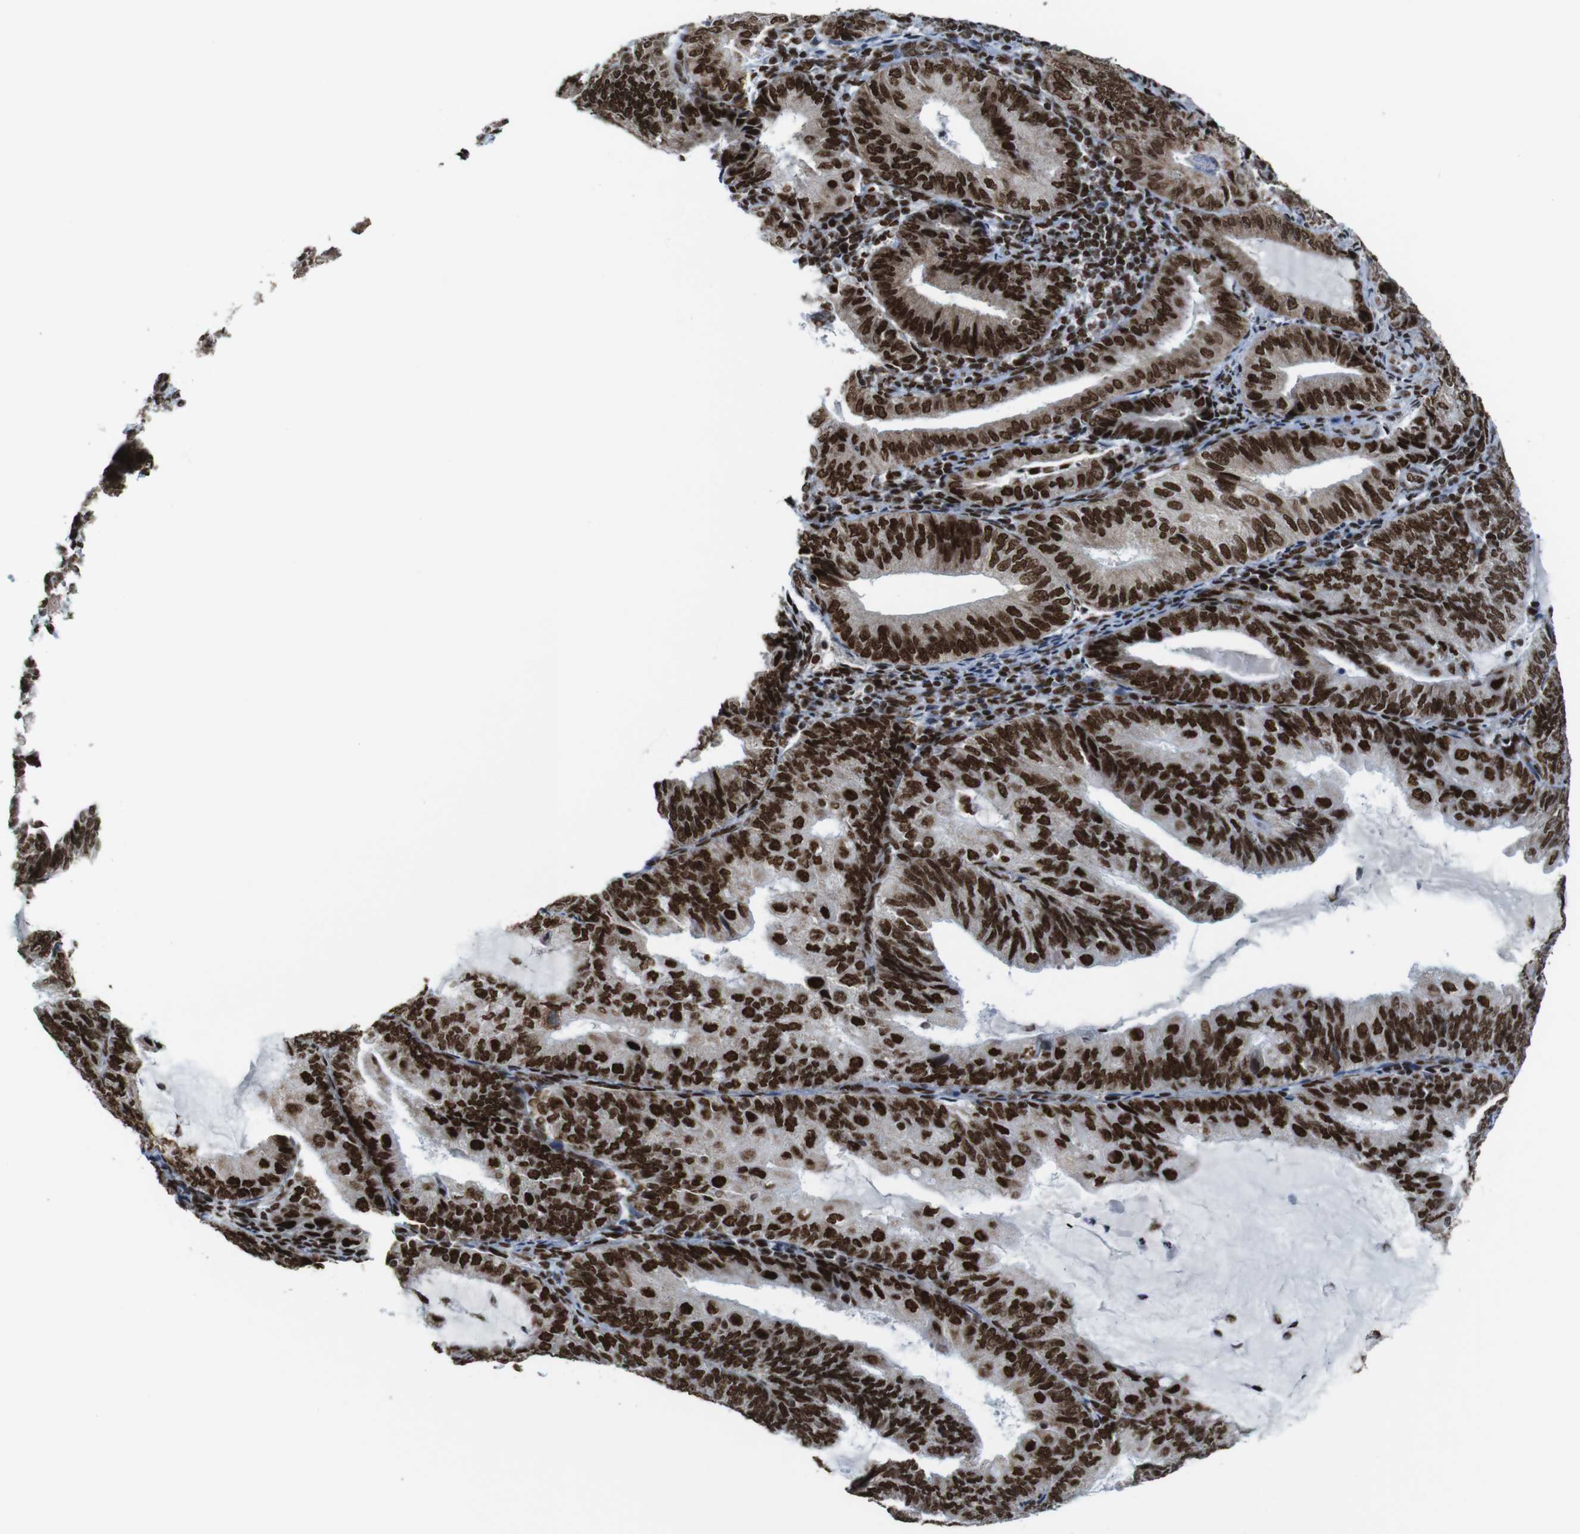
{"staining": {"intensity": "strong", "quantity": ">75%", "location": "nuclear"}, "tissue": "endometrial cancer", "cell_type": "Tumor cells", "image_type": "cancer", "snomed": [{"axis": "morphology", "description": "Adenocarcinoma, NOS"}, {"axis": "topography", "description": "Endometrium"}], "caption": "This is an image of immunohistochemistry (IHC) staining of endometrial cancer (adenocarcinoma), which shows strong expression in the nuclear of tumor cells.", "gene": "ROMO1", "patient": {"sex": "female", "age": 81}}